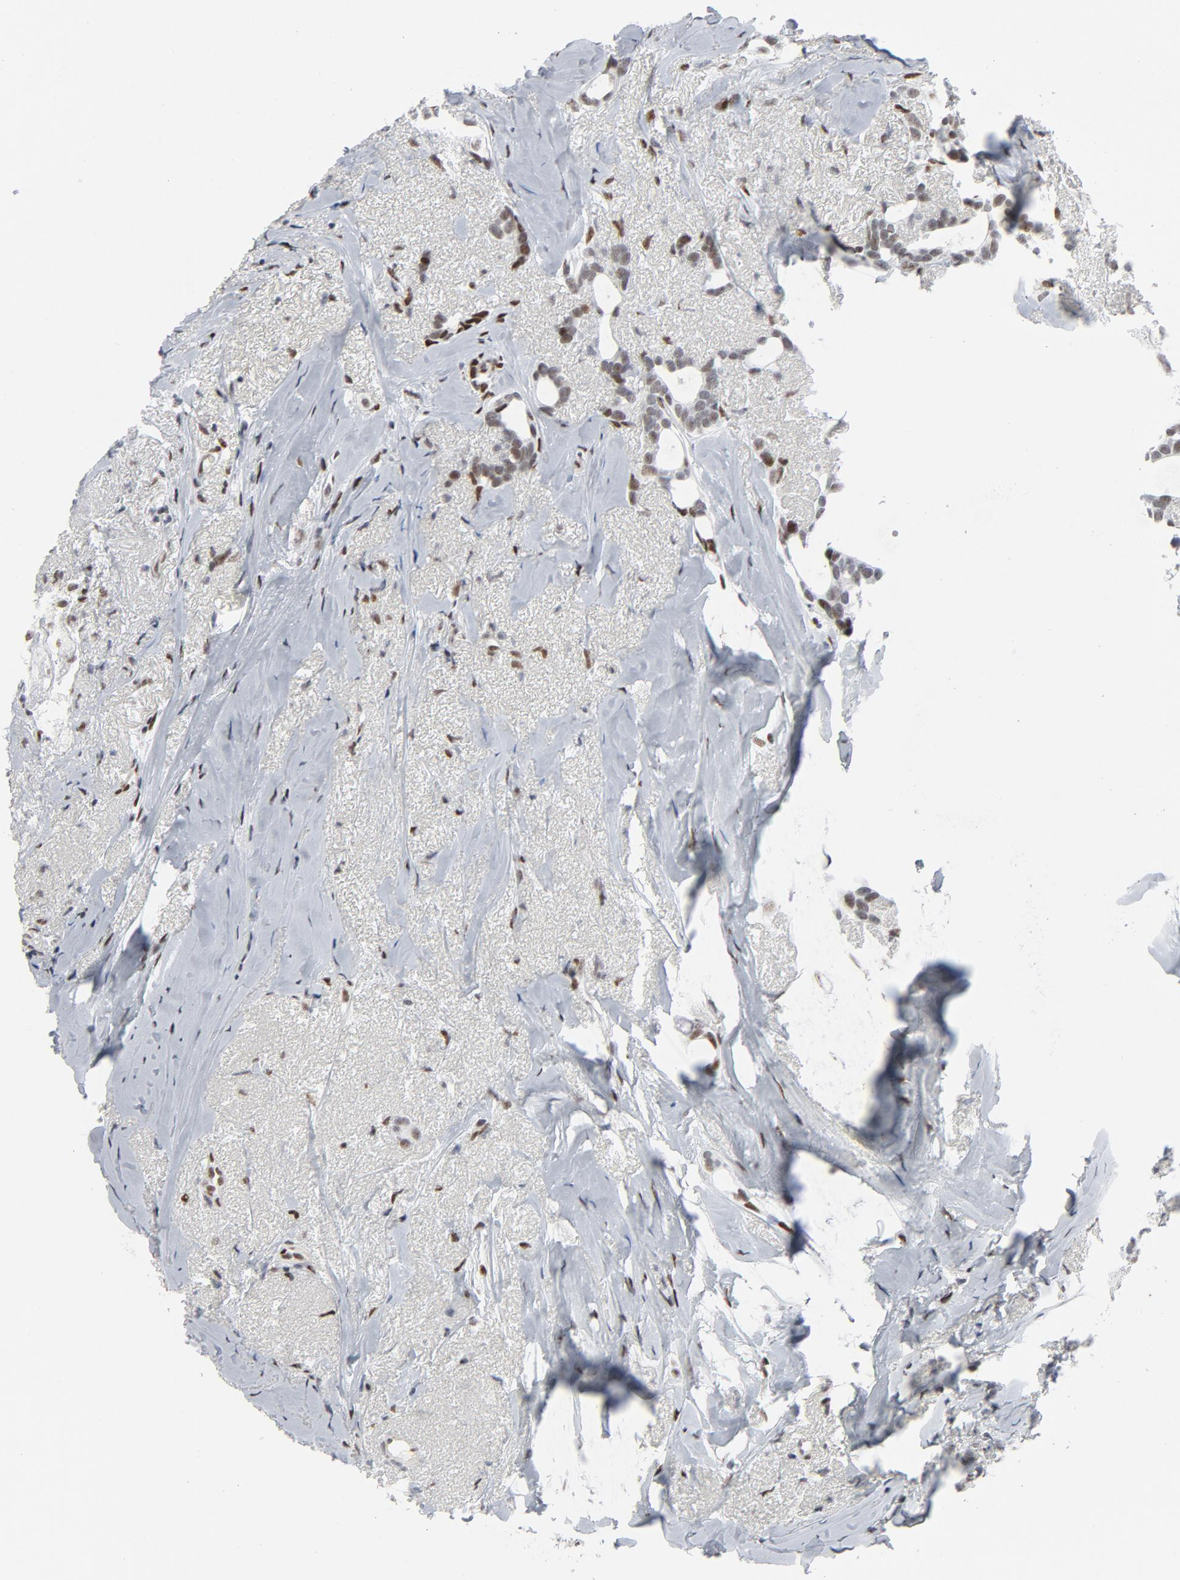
{"staining": {"intensity": "strong", "quantity": ">75%", "location": "nuclear"}, "tissue": "breast cancer", "cell_type": "Tumor cells", "image_type": "cancer", "snomed": [{"axis": "morphology", "description": "Duct carcinoma"}, {"axis": "topography", "description": "Breast"}], "caption": "Immunohistochemistry staining of breast cancer (invasive ductal carcinoma), which exhibits high levels of strong nuclear positivity in approximately >75% of tumor cells indicating strong nuclear protein staining. The staining was performed using DAB (3,3'-diaminobenzidine) (brown) for protein detection and nuclei were counterstained in hematoxylin (blue).", "gene": "HSF1", "patient": {"sex": "female", "age": 54}}